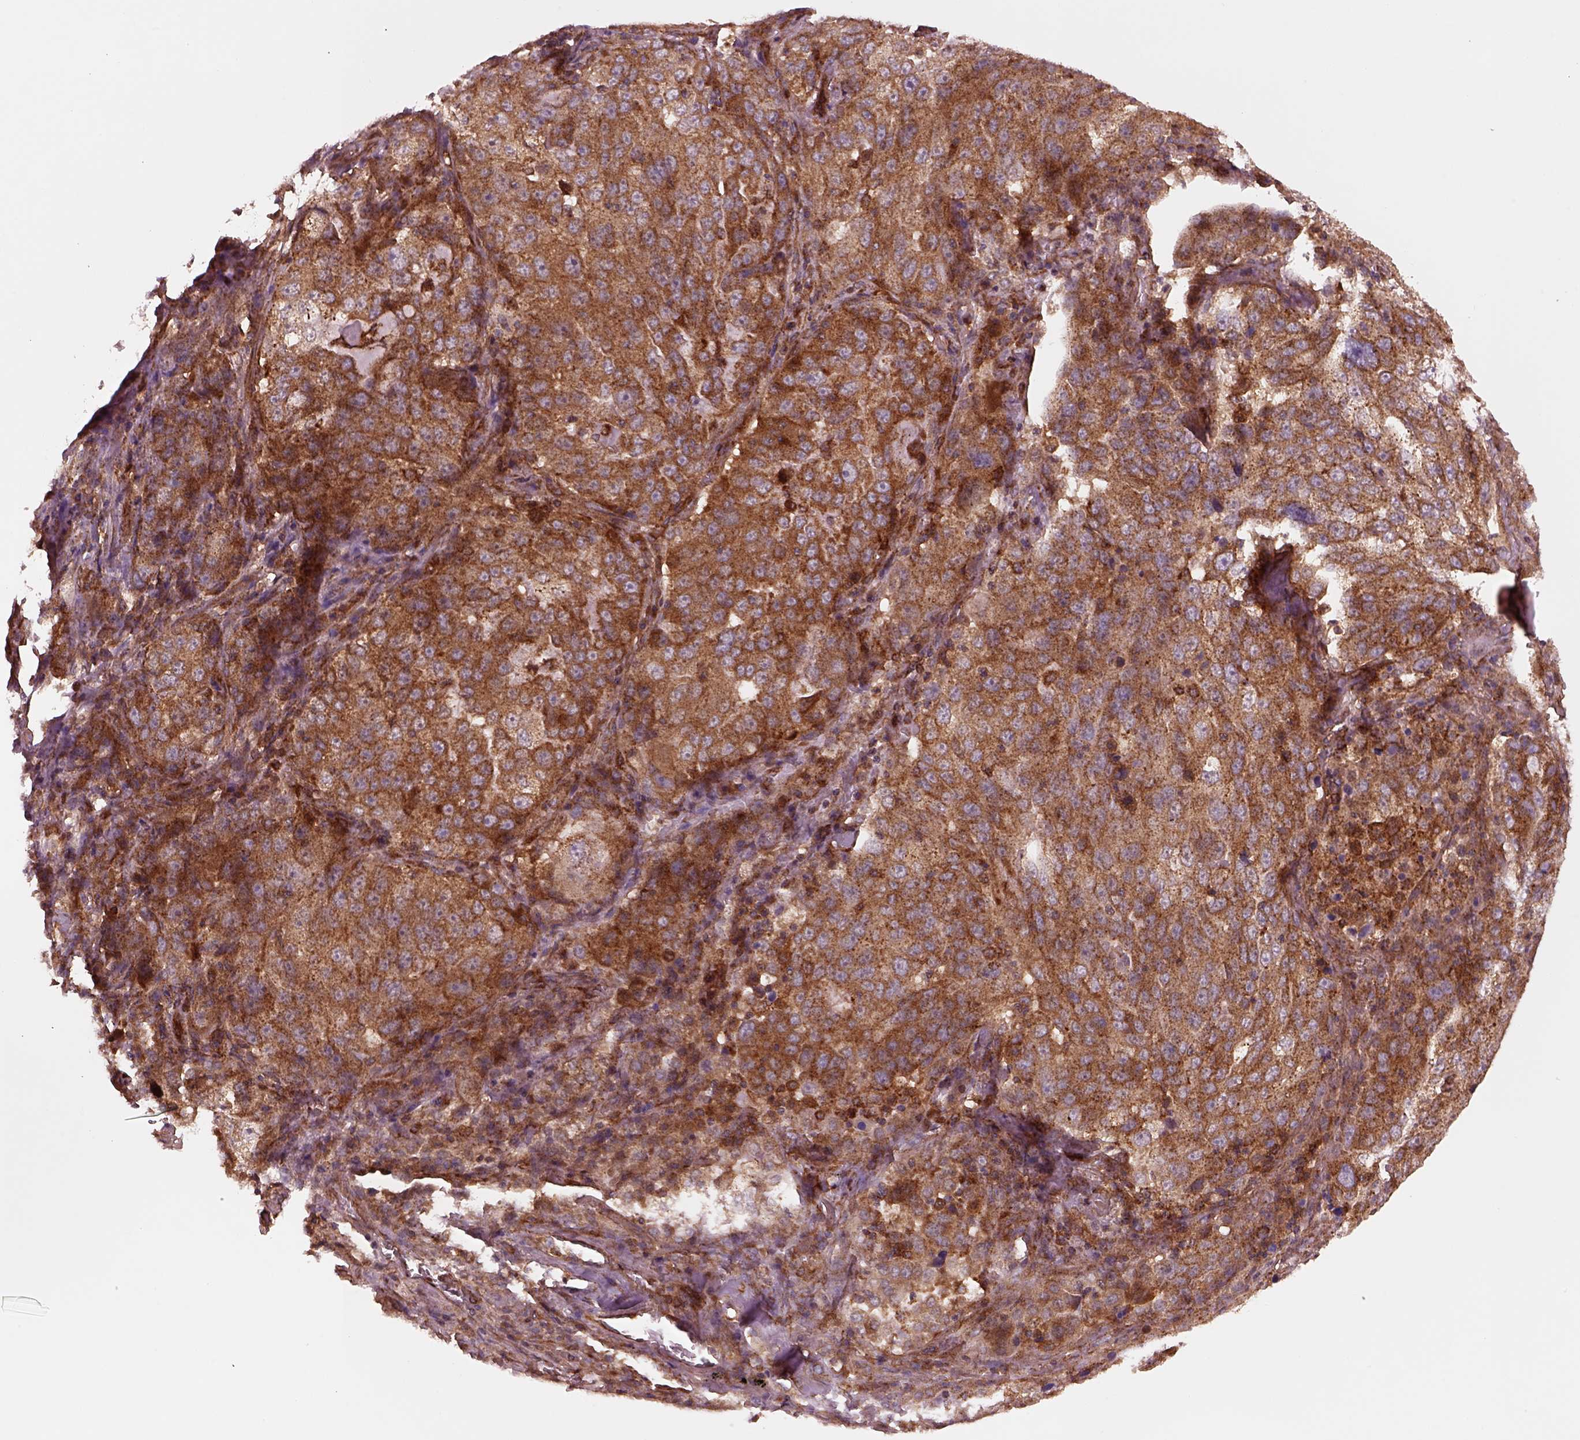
{"staining": {"intensity": "strong", "quantity": "25%-75%", "location": "cytoplasmic/membranous"}, "tissue": "lung cancer", "cell_type": "Tumor cells", "image_type": "cancer", "snomed": [{"axis": "morphology", "description": "Adenocarcinoma, NOS"}, {"axis": "topography", "description": "Lung"}], "caption": "A brown stain shows strong cytoplasmic/membranous staining of a protein in lung cancer tumor cells.", "gene": "WASHC2A", "patient": {"sex": "female", "age": 61}}